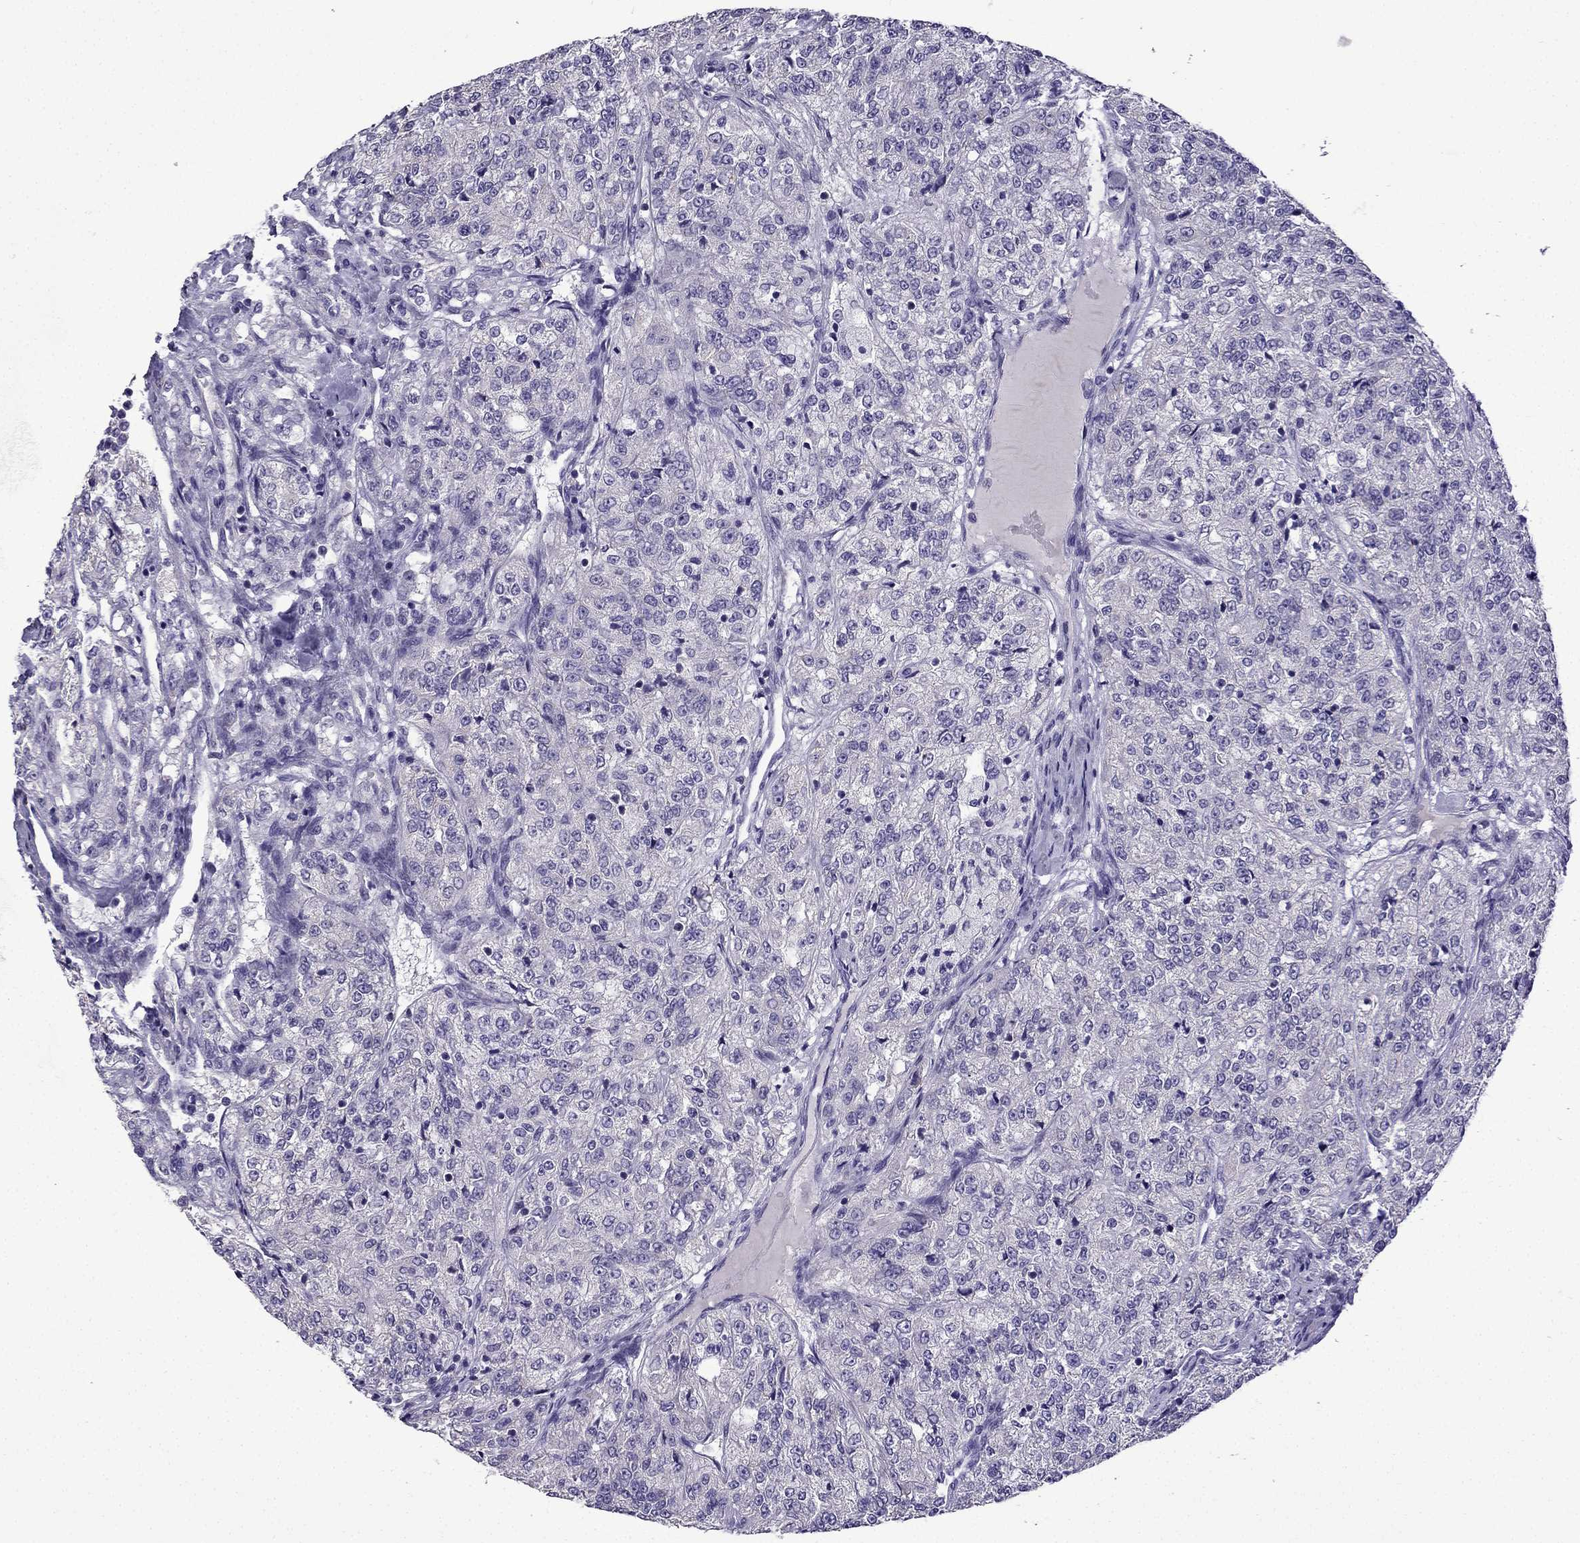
{"staining": {"intensity": "negative", "quantity": "none", "location": "none"}, "tissue": "renal cancer", "cell_type": "Tumor cells", "image_type": "cancer", "snomed": [{"axis": "morphology", "description": "Adenocarcinoma, NOS"}, {"axis": "topography", "description": "Kidney"}], "caption": "The photomicrograph exhibits no staining of tumor cells in renal cancer.", "gene": "TTN", "patient": {"sex": "female", "age": 63}}